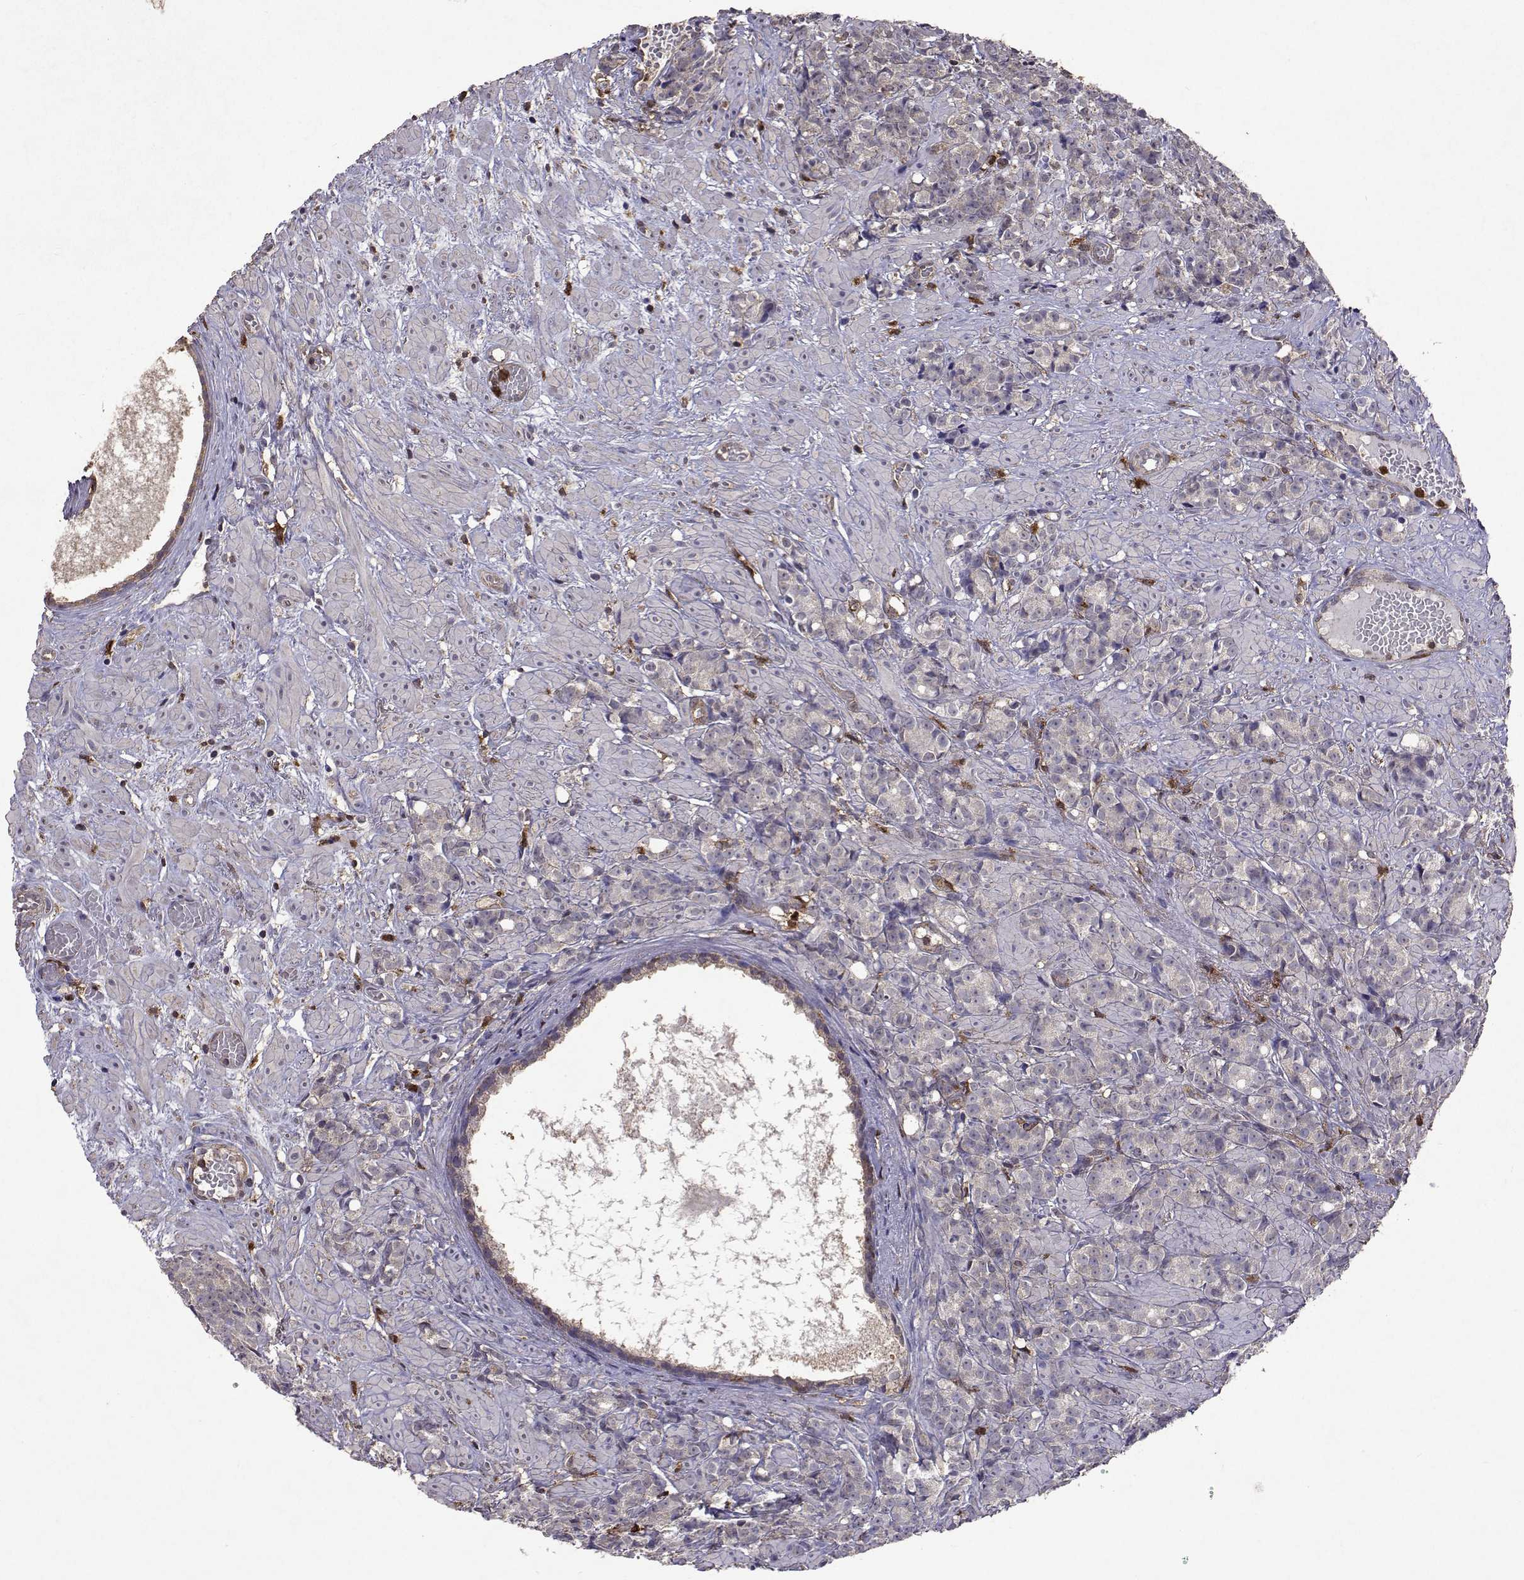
{"staining": {"intensity": "negative", "quantity": "none", "location": "none"}, "tissue": "prostate cancer", "cell_type": "Tumor cells", "image_type": "cancer", "snomed": [{"axis": "morphology", "description": "Adenocarcinoma, High grade"}, {"axis": "topography", "description": "Prostate"}], "caption": "A photomicrograph of prostate high-grade adenocarcinoma stained for a protein exhibits no brown staining in tumor cells.", "gene": "APAF1", "patient": {"sex": "male", "age": 81}}